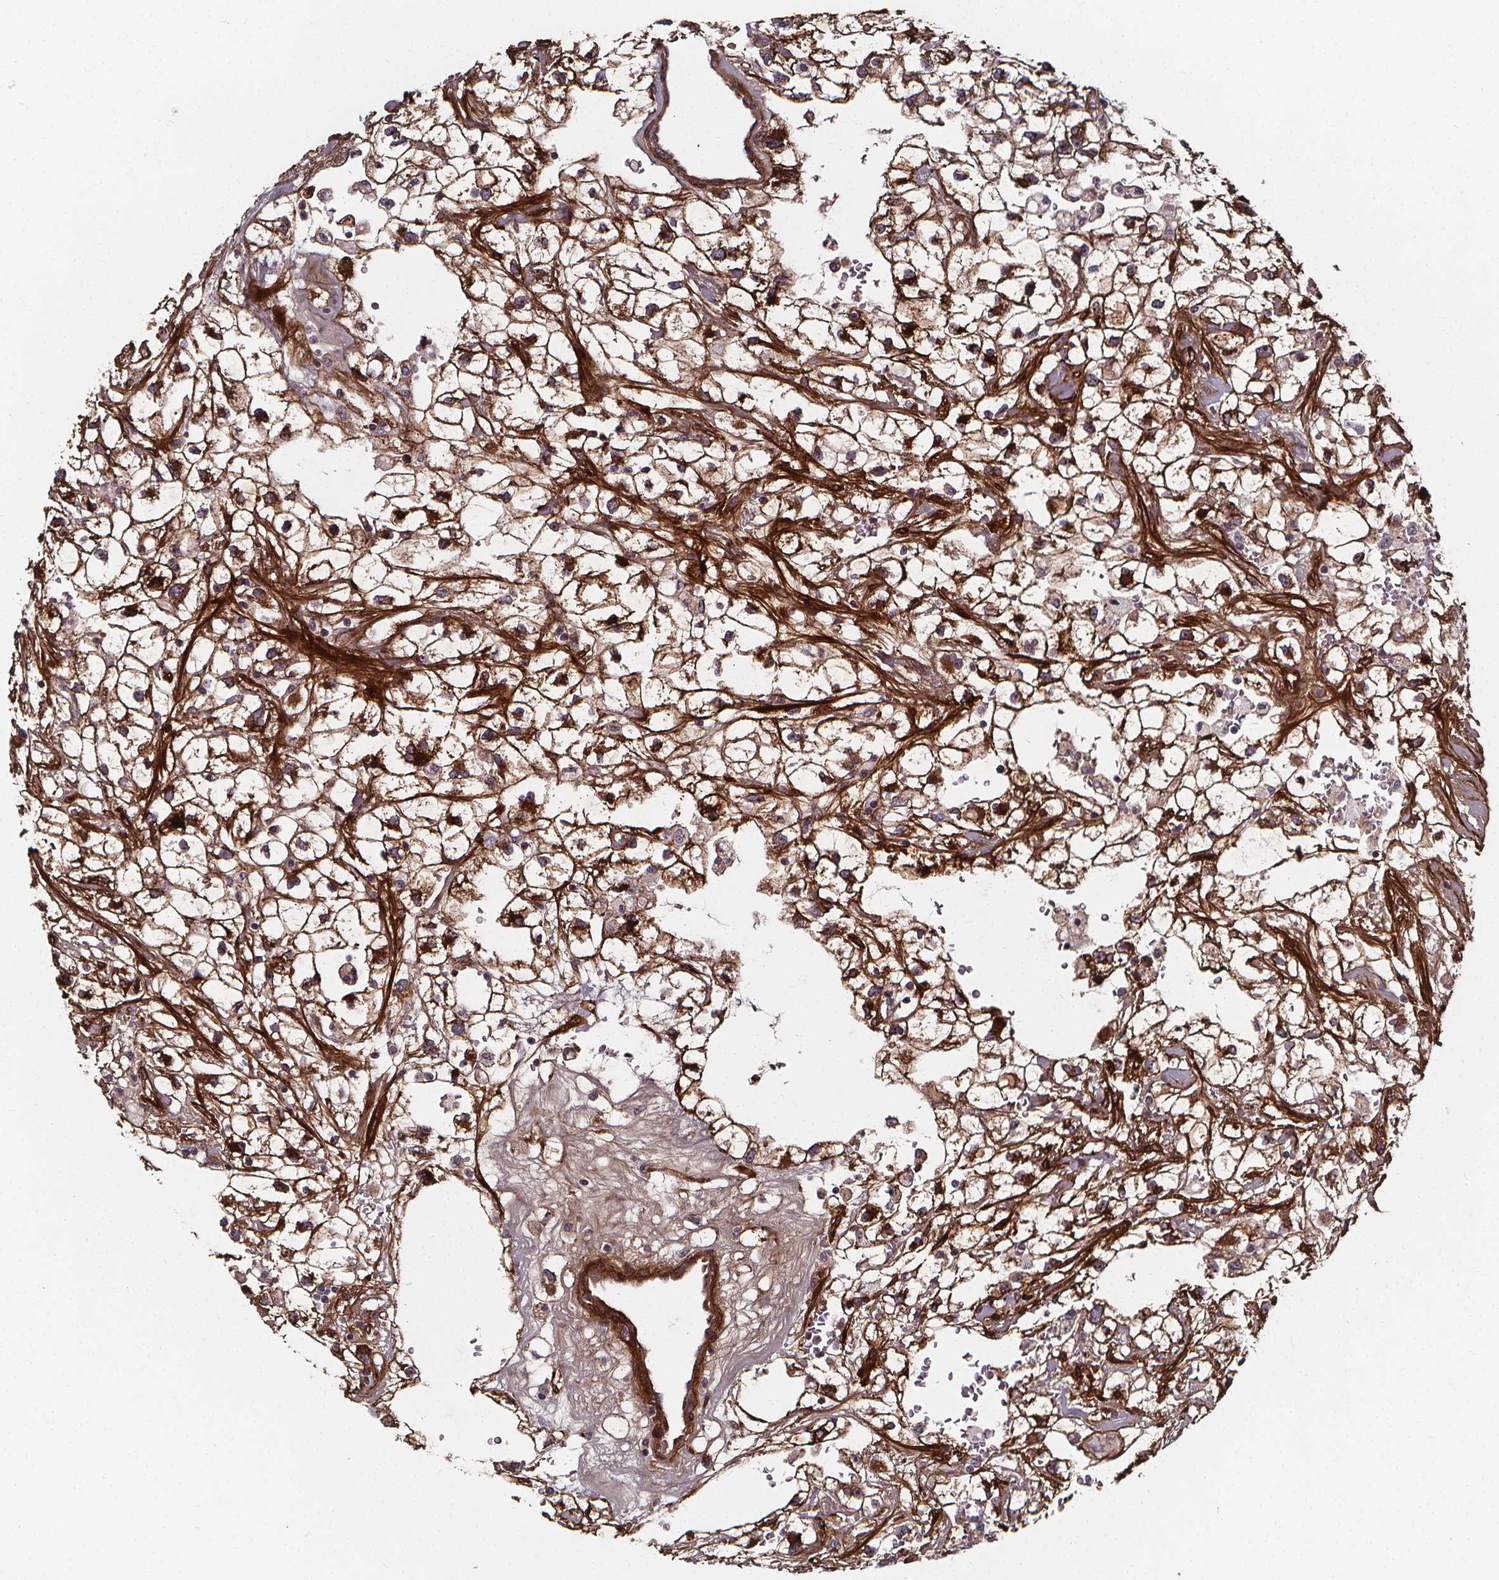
{"staining": {"intensity": "strong", "quantity": ">75%", "location": "cytoplasmic/membranous,nuclear"}, "tissue": "renal cancer", "cell_type": "Tumor cells", "image_type": "cancer", "snomed": [{"axis": "morphology", "description": "Adenocarcinoma, NOS"}, {"axis": "topography", "description": "Kidney"}], "caption": "Protein staining of renal cancer (adenocarcinoma) tissue displays strong cytoplasmic/membranous and nuclear expression in approximately >75% of tumor cells.", "gene": "AEBP1", "patient": {"sex": "male", "age": 59}}